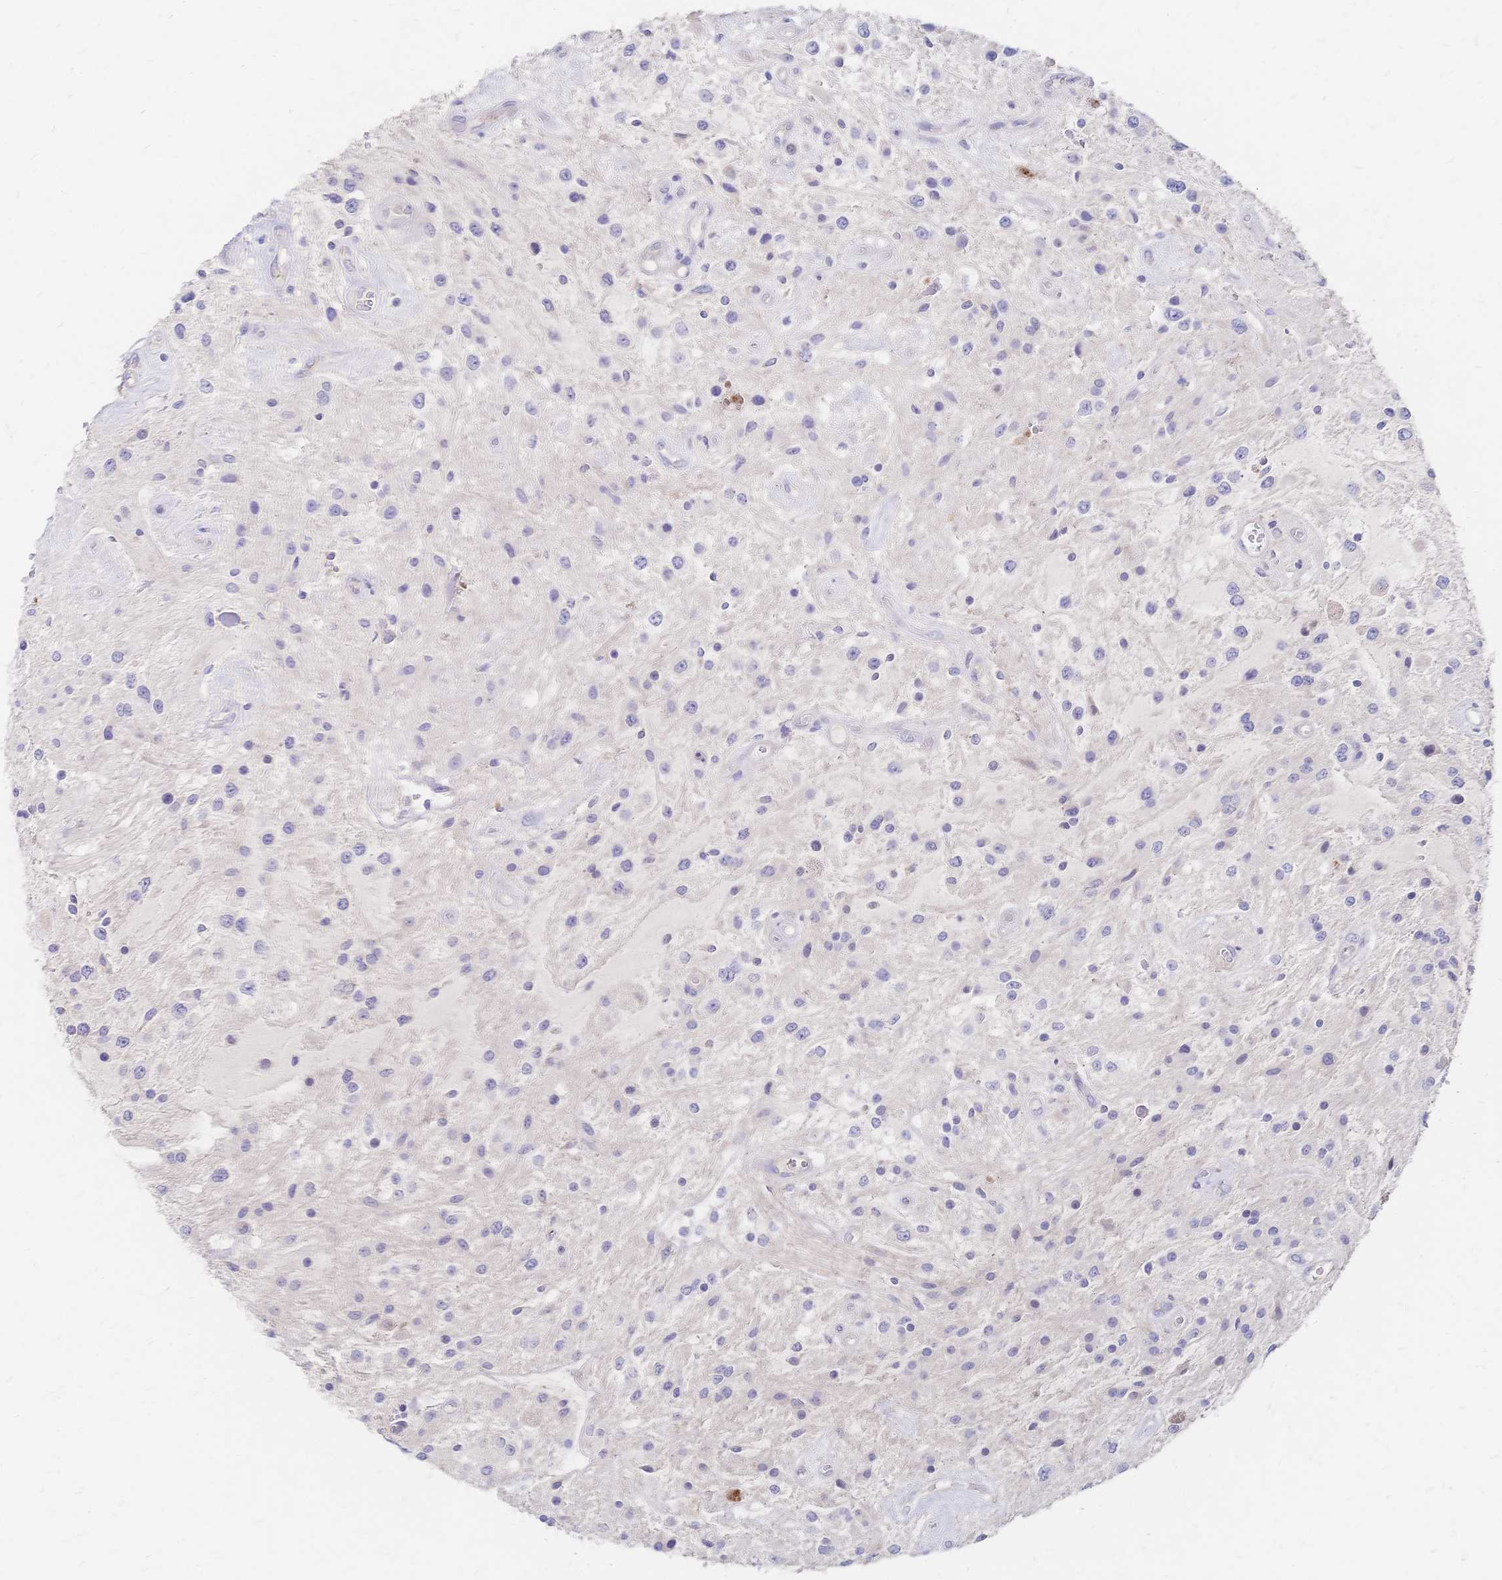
{"staining": {"intensity": "negative", "quantity": "none", "location": "none"}, "tissue": "glioma", "cell_type": "Tumor cells", "image_type": "cancer", "snomed": [{"axis": "morphology", "description": "Glioma, malignant, Low grade"}, {"axis": "topography", "description": "Cerebellum"}], "caption": "Photomicrograph shows no significant protein staining in tumor cells of glioma.", "gene": "VWC2L", "patient": {"sex": "female", "age": 14}}